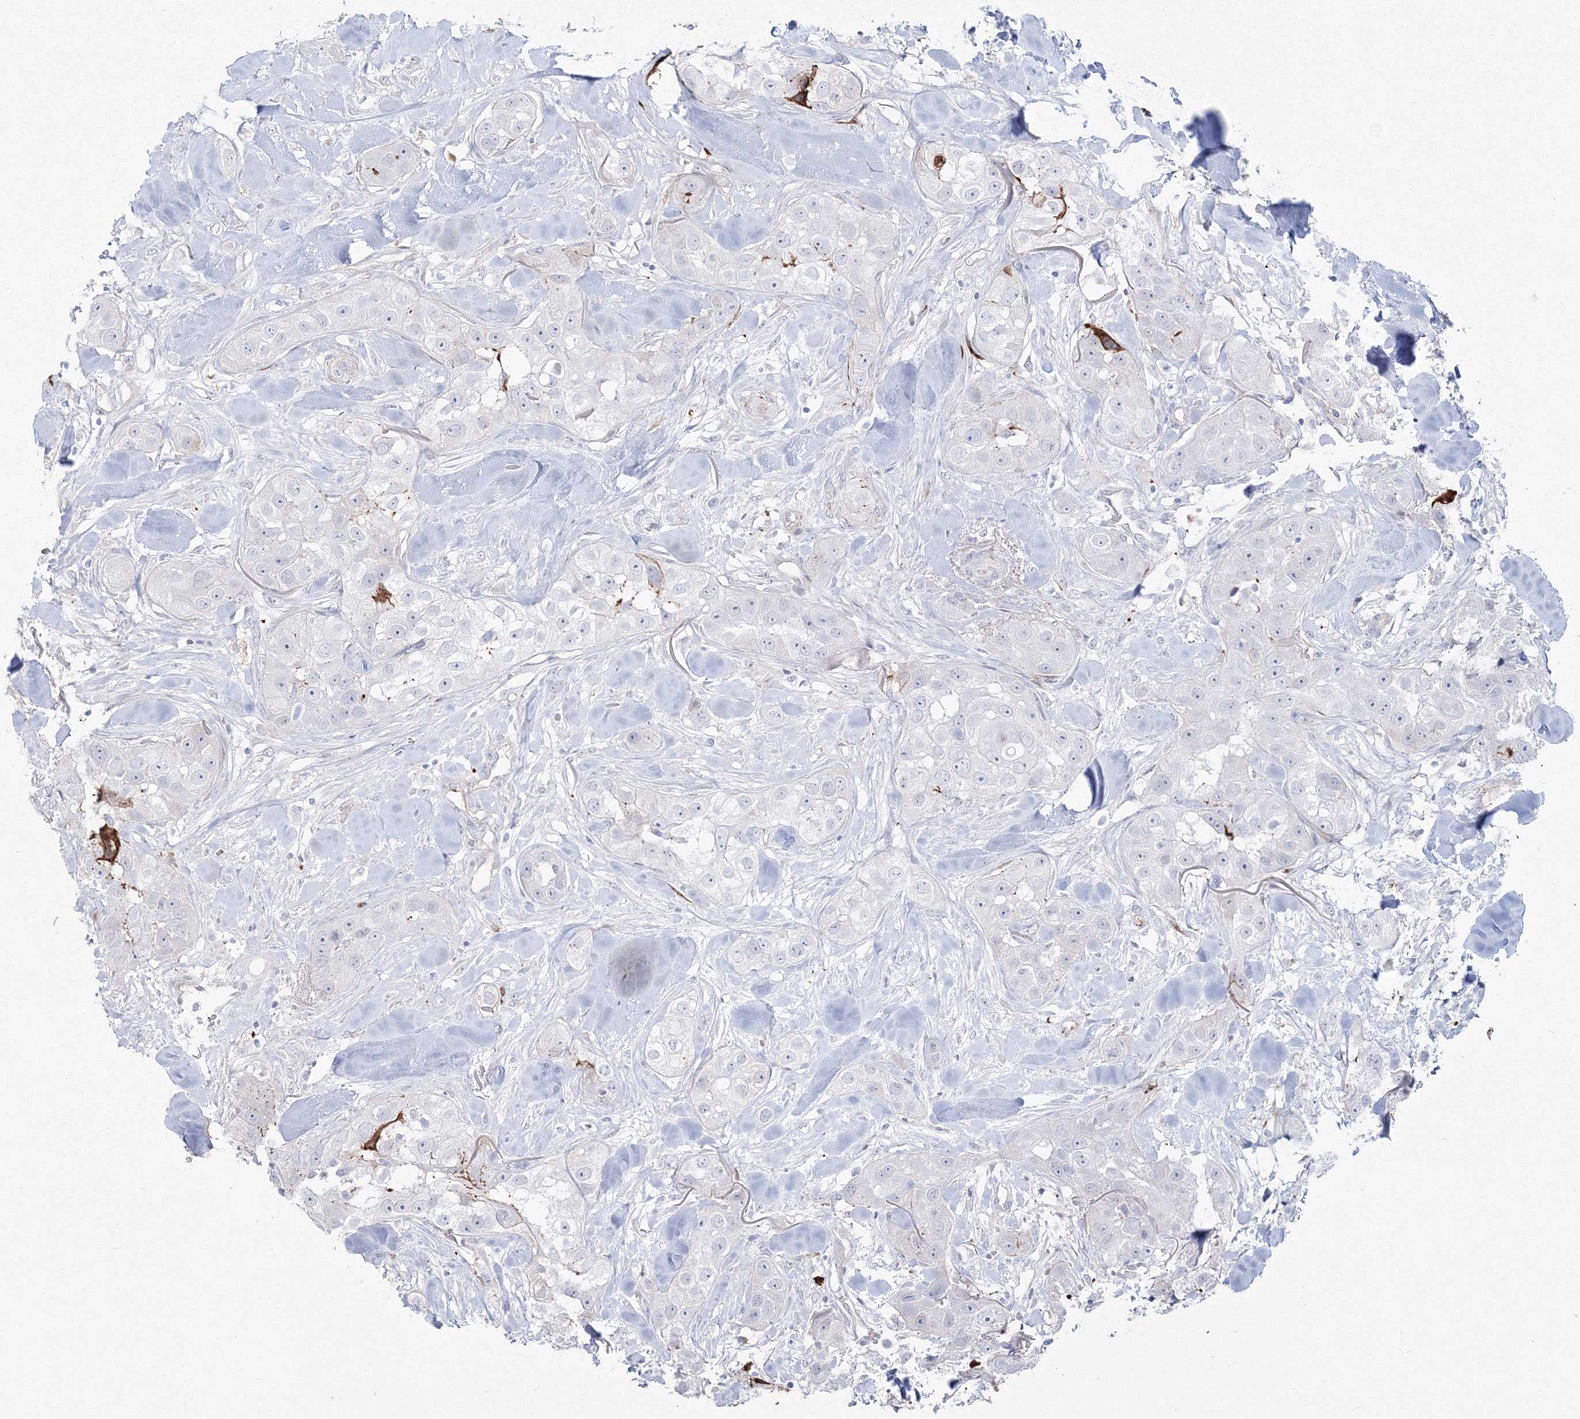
{"staining": {"intensity": "negative", "quantity": "none", "location": "none"}, "tissue": "head and neck cancer", "cell_type": "Tumor cells", "image_type": "cancer", "snomed": [{"axis": "morphology", "description": "Normal tissue, NOS"}, {"axis": "morphology", "description": "Squamous cell carcinoma, NOS"}, {"axis": "topography", "description": "Skeletal muscle"}, {"axis": "topography", "description": "Head-Neck"}], "caption": "High power microscopy histopathology image of an immunohistochemistry (IHC) histopathology image of head and neck cancer, revealing no significant expression in tumor cells.", "gene": "HYAL2", "patient": {"sex": "male", "age": 51}}